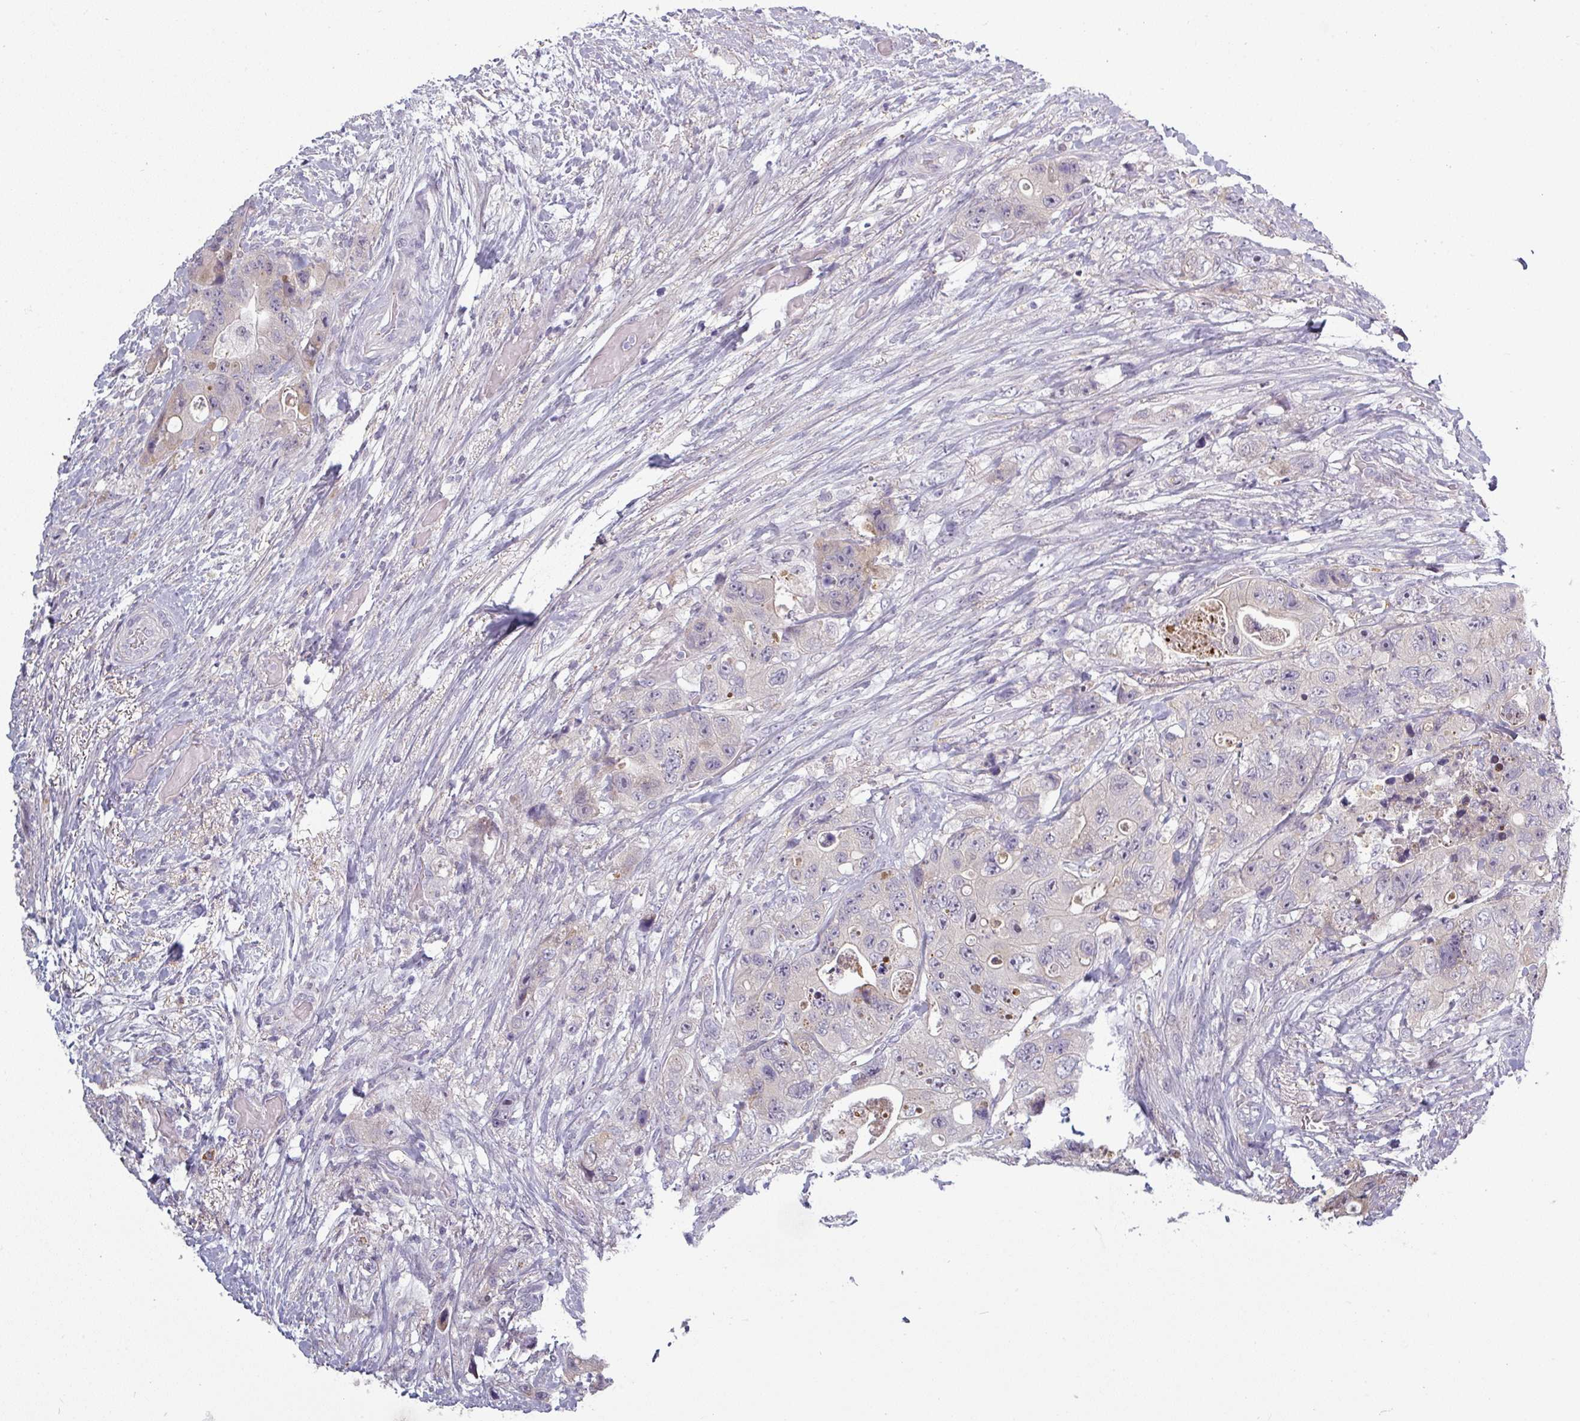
{"staining": {"intensity": "negative", "quantity": "none", "location": "none"}, "tissue": "colorectal cancer", "cell_type": "Tumor cells", "image_type": "cancer", "snomed": [{"axis": "morphology", "description": "Adenocarcinoma, NOS"}, {"axis": "topography", "description": "Colon"}], "caption": "DAB immunohistochemical staining of adenocarcinoma (colorectal) demonstrates no significant positivity in tumor cells. (DAB immunohistochemistry with hematoxylin counter stain).", "gene": "C2orf16", "patient": {"sex": "female", "age": 46}}